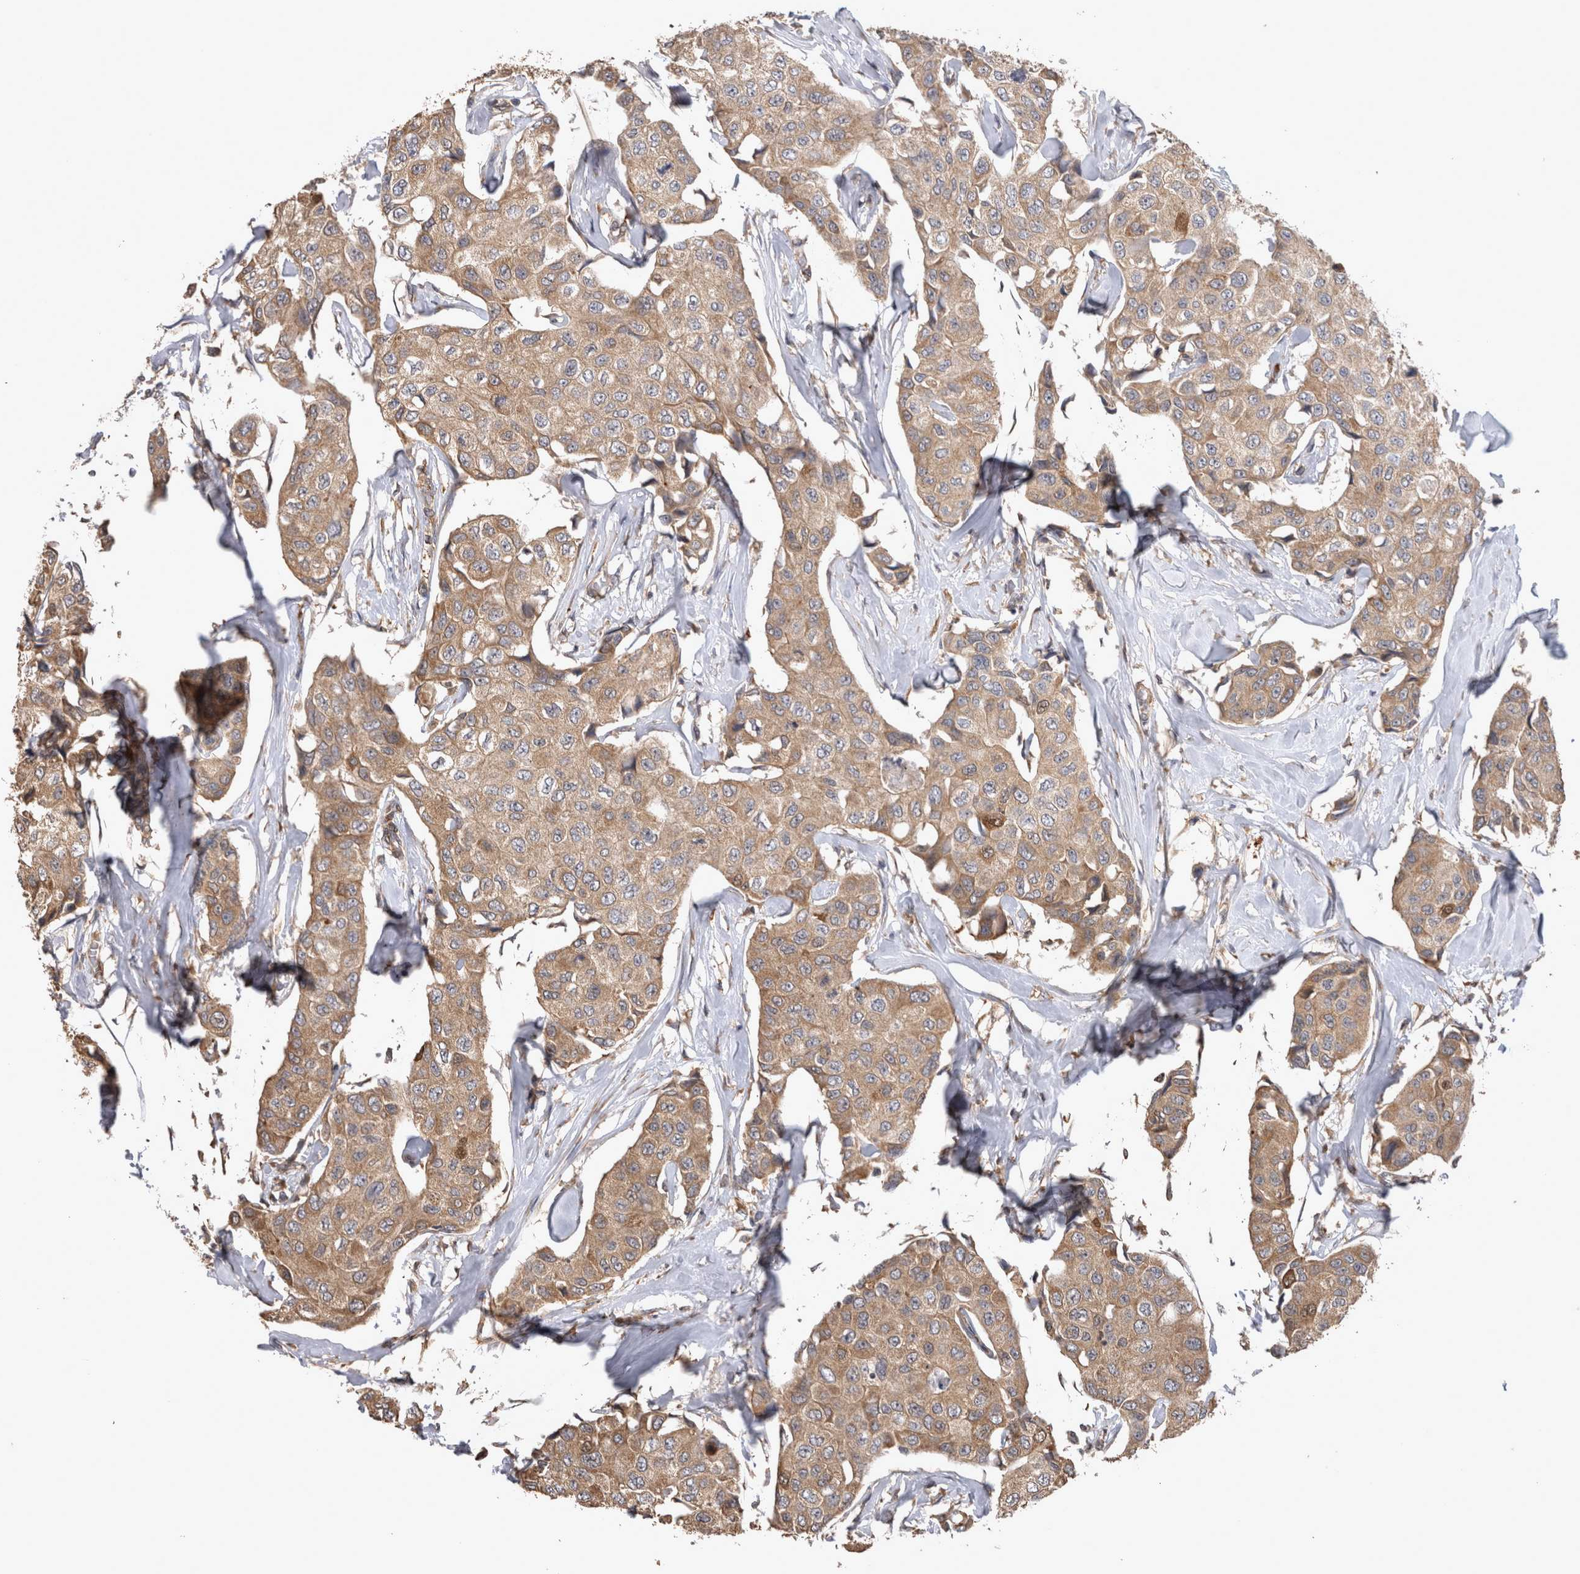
{"staining": {"intensity": "weak", "quantity": ">75%", "location": "cytoplasmic/membranous"}, "tissue": "breast cancer", "cell_type": "Tumor cells", "image_type": "cancer", "snomed": [{"axis": "morphology", "description": "Duct carcinoma"}, {"axis": "topography", "description": "Breast"}], "caption": "There is low levels of weak cytoplasmic/membranous staining in tumor cells of breast cancer, as demonstrated by immunohistochemical staining (brown color).", "gene": "TMED7", "patient": {"sex": "female", "age": 80}}